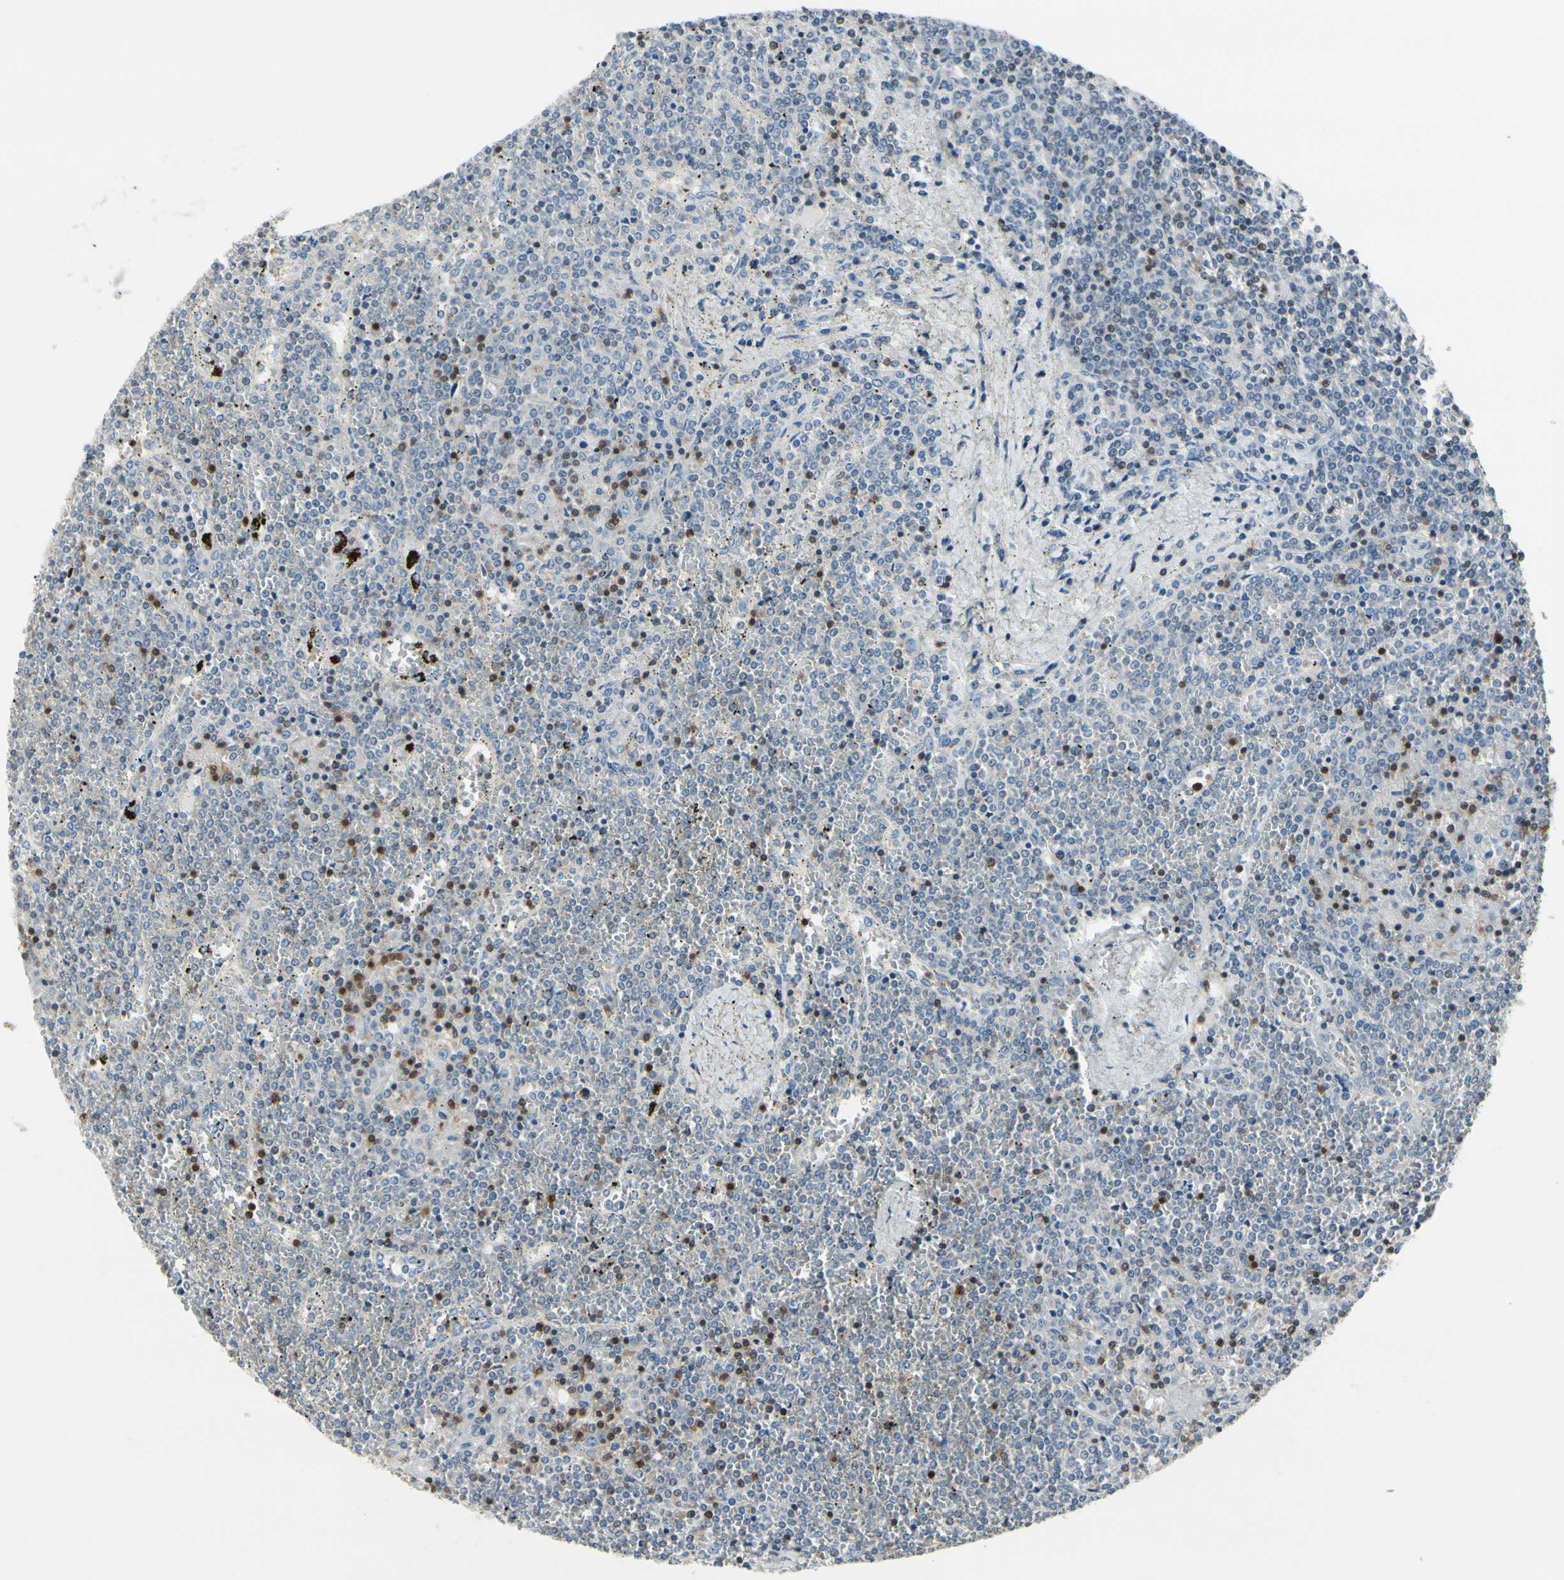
{"staining": {"intensity": "negative", "quantity": "none", "location": "none"}, "tissue": "lymphoma", "cell_type": "Tumor cells", "image_type": "cancer", "snomed": [{"axis": "morphology", "description": "Malignant lymphoma, non-Hodgkin's type, Low grade"}, {"axis": "topography", "description": "Spleen"}], "caption": "This histopathology image is of malignant lymphoma, non-Hodgkin's type (low-grade) stained with IHC to label a protein in brown with the nuclei are counter-stained blue. There is no positivity in tumor cells.", "gene": "SLC9A3R1", "patient": {"sex": "female", "age": 19}}